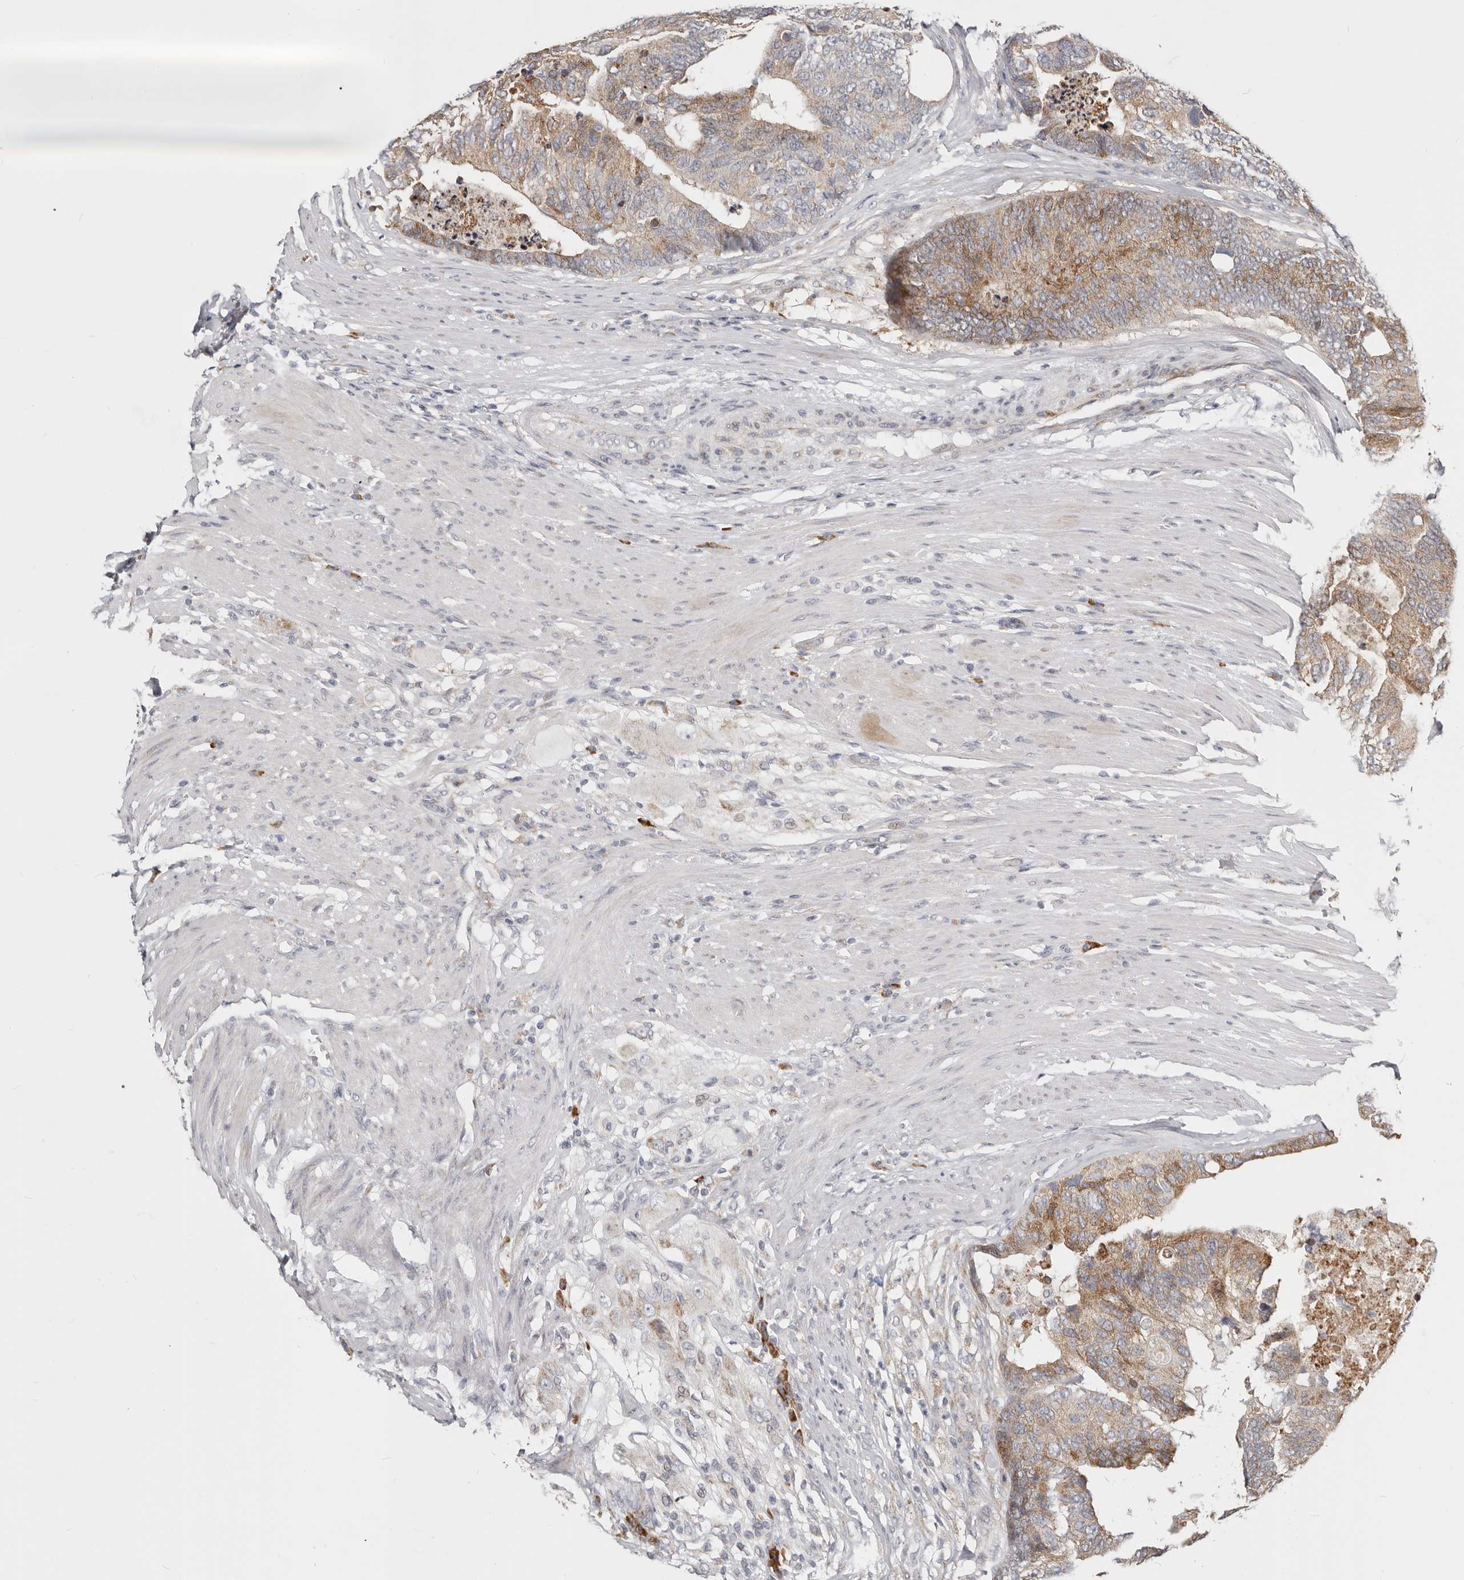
{"staining": {"intensity": "moderate", "quantity": ">75%", "location": "cytoplasmic/membranous"}, "tissue": "colorectal cancer", "cell_type": "Tumor cells", "image_type": "cancer", "snomed": [{"axis": "morphology", "description": "Adenocarcinoma, NOS"}, {"axis": "topography", "description": "Colon"}], "caption": "The image demonstrates staining of colorectal cancer, revealing moderate cytoplasmic/membranous protein staining (brown color) within tumor cells.", "gene": "IL32", "patient": {"sex": "female", "age": 67}}